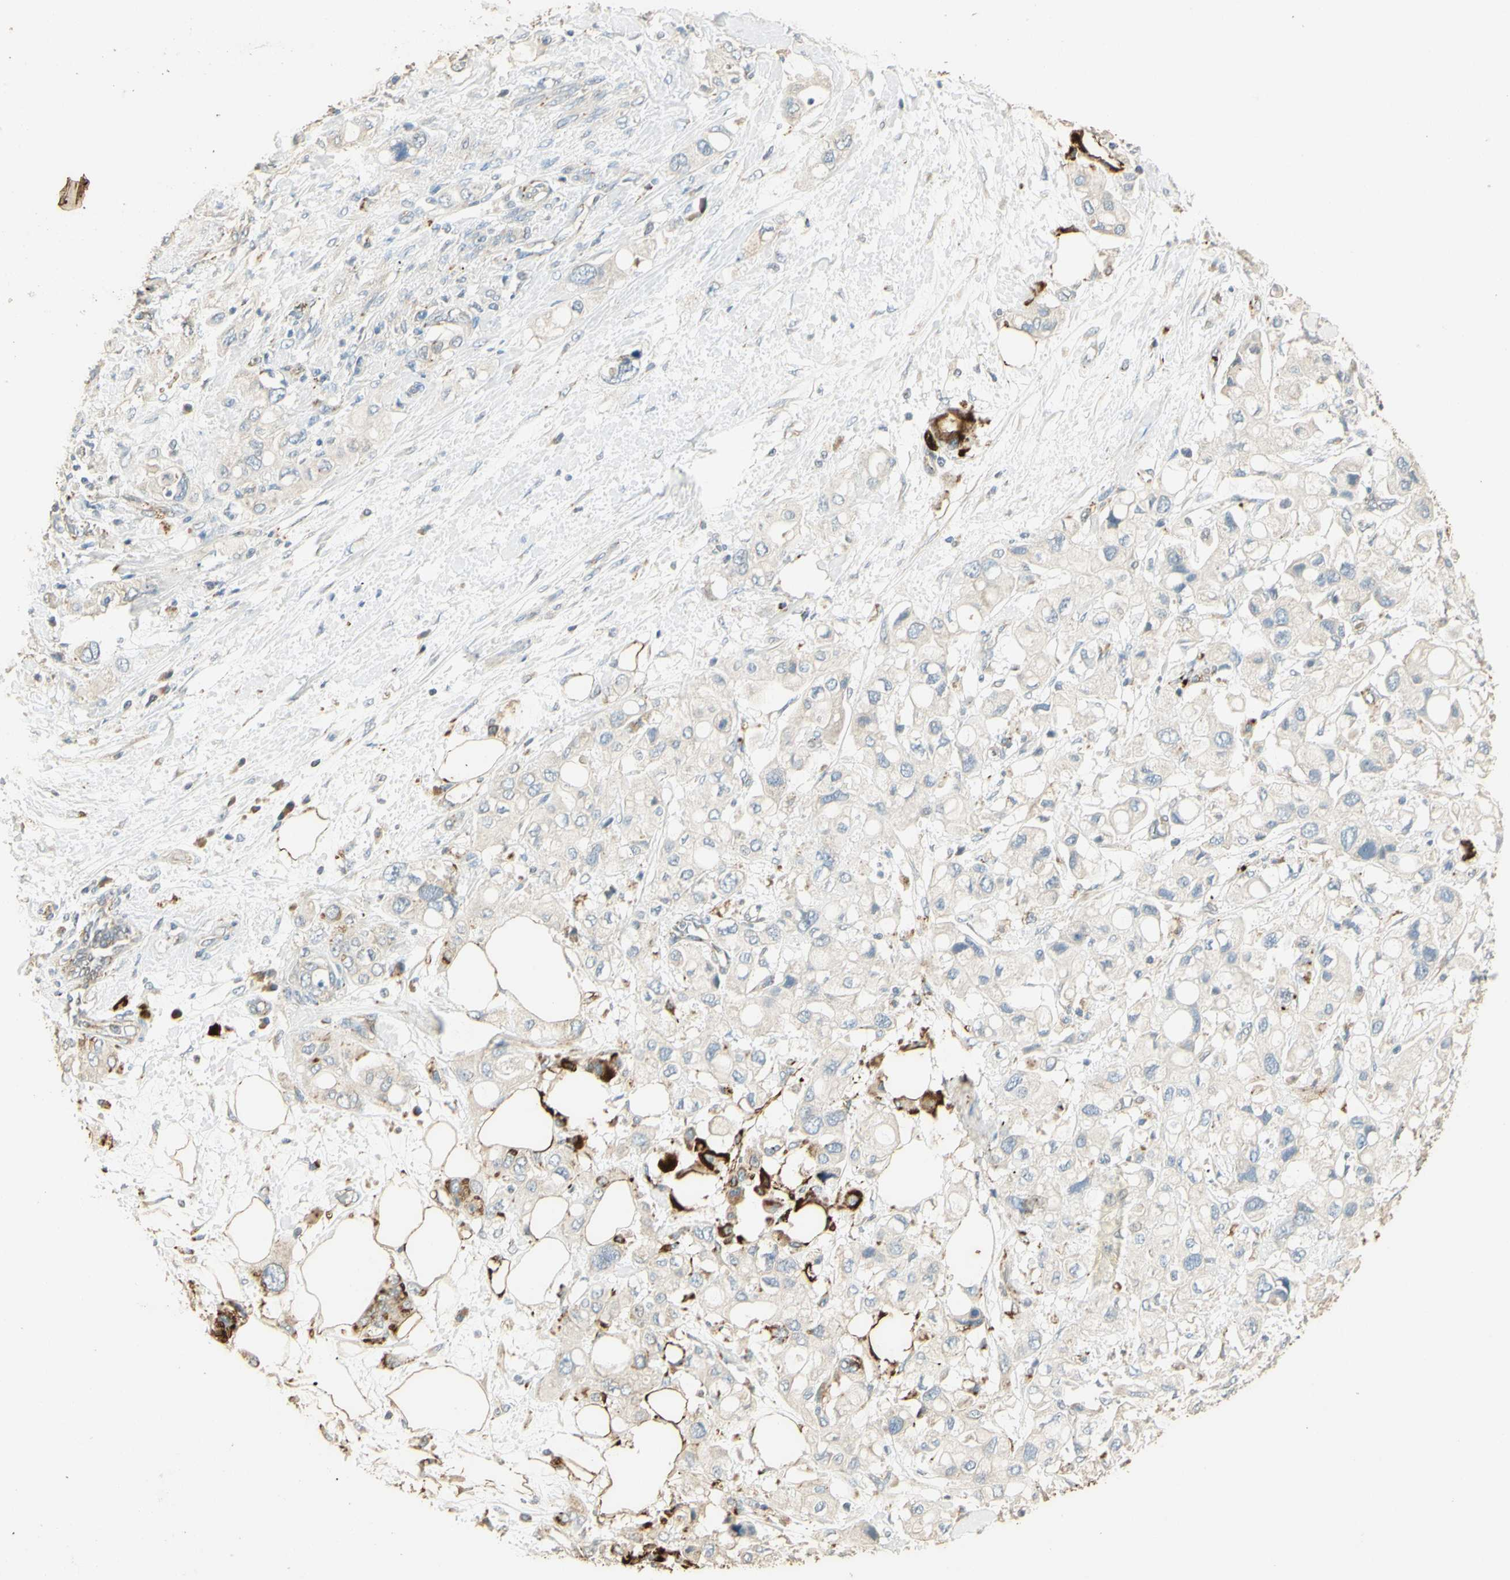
{"staining": {"intensity": "negative", "quantity": "none", "location": "none"}, "tissue": "pancreatic cancer", "cell_type": "Tumor cells", "image_type": "cancer", "snomed": [{"axis": "morphology", "description": "Adenocarcinoma, NOS"}, {"axis": "topography", "description": "Pancreas"}], "caption": "This image is of pancreatic adenocarcinoma stained with IHC to label a protein in brown with the nuclei are counter-stained blue. There is no positivity in tumor cells.", "gene": "ARHGEF17", "patient": {"sex": "female", "age": 56}}